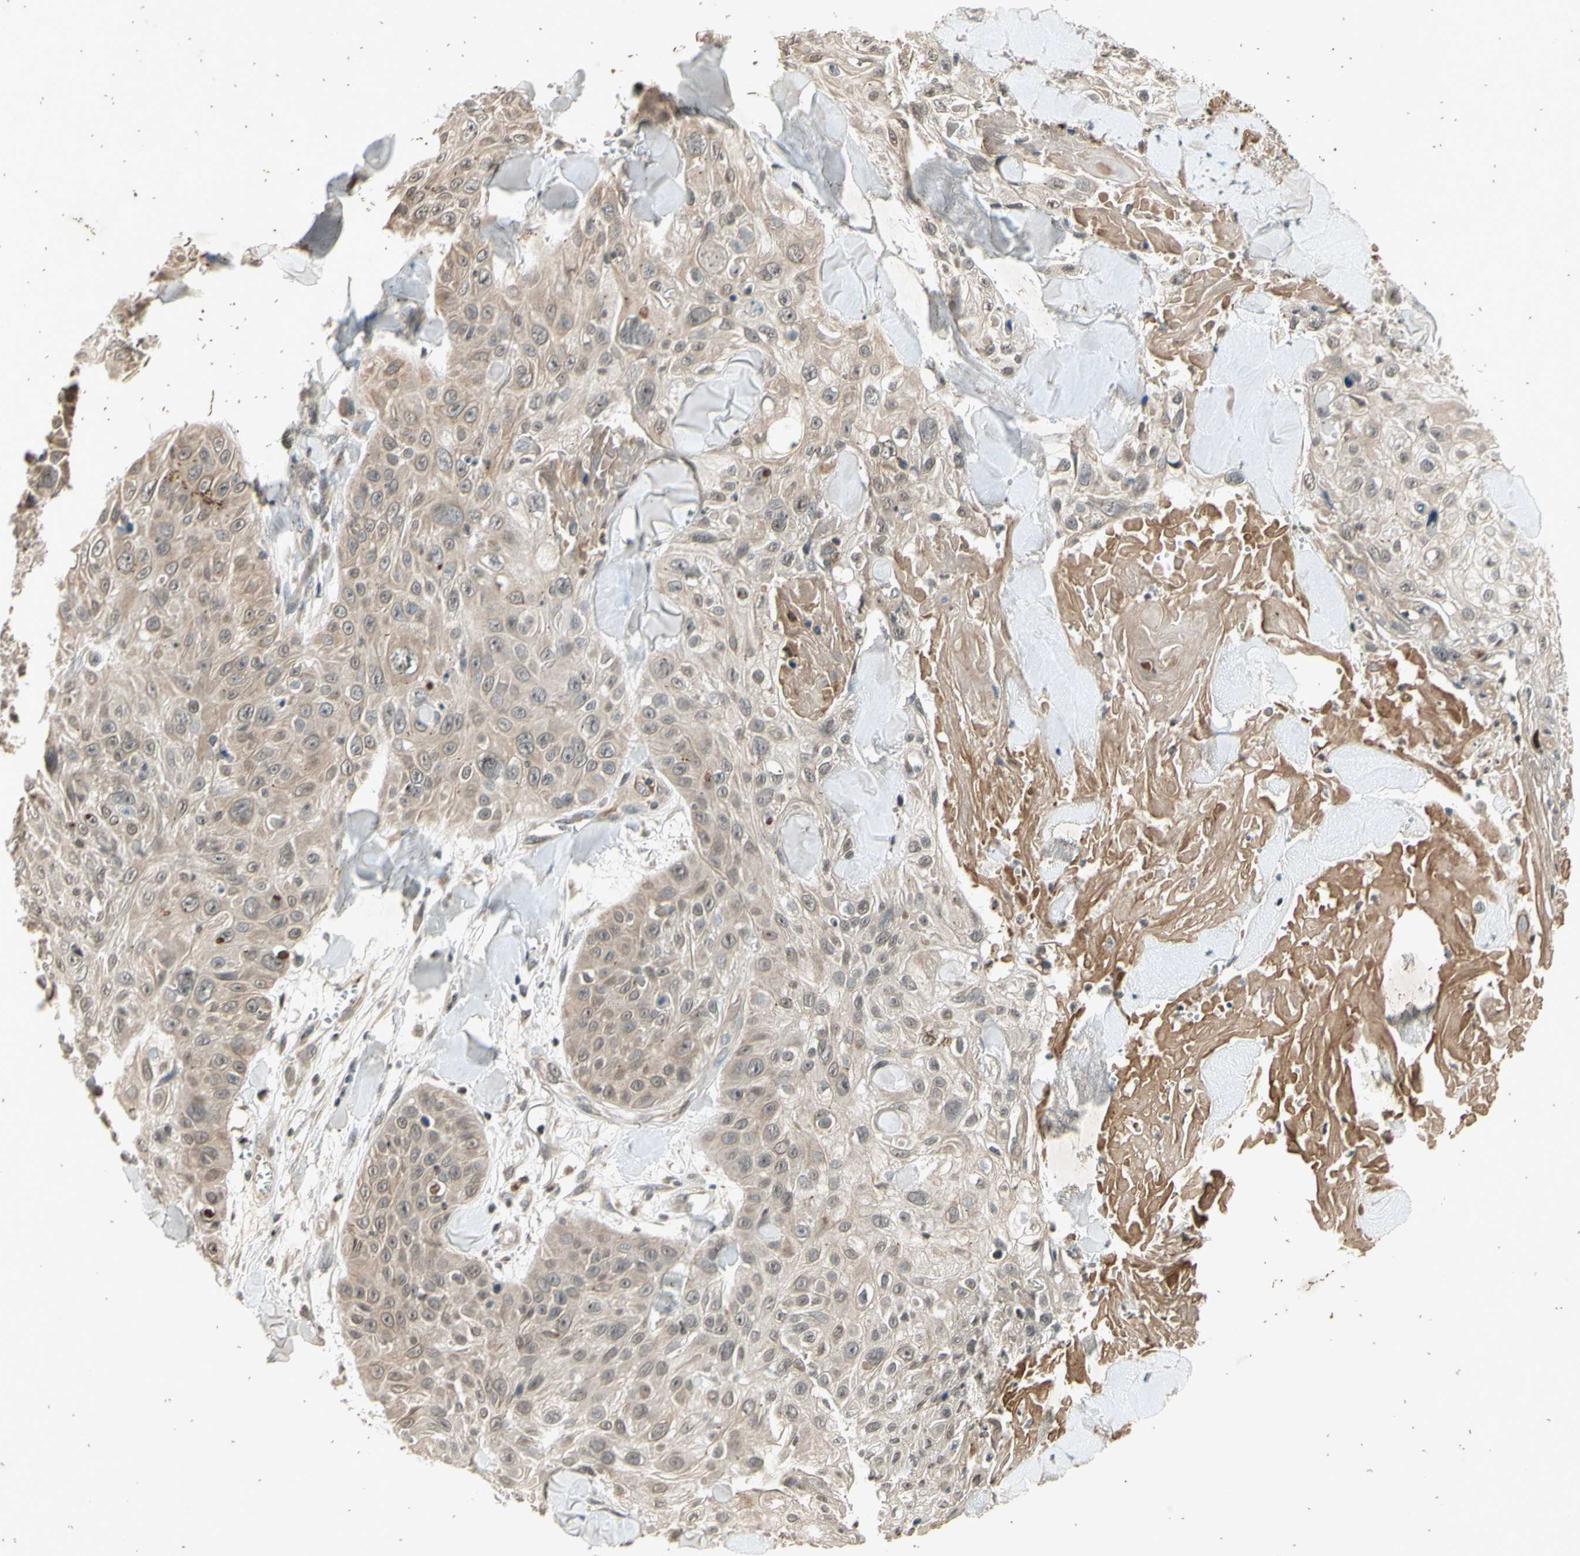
{"staining": {"intensity": "weak", "quantity": ">75%", "location": "cytoplasmic/membranous"}, "tissue": "skin cancer", "cell_type": "Tumor cells", "image_type": "cancer", "snomed": [{"axis": "morphology", "description": "Squamous cell carcinoma, NOS"}, {"axis": "topography", "description": "Skin"}], "caption": "Immunohistochemical staining of human skin squamous cell carcinoma exhibits weak cytoplasmic/membranous protein expression in approximately >75% of tumor cells.", "gene": "EFNB2", "patient": {"sex": "male", "age": 86}}